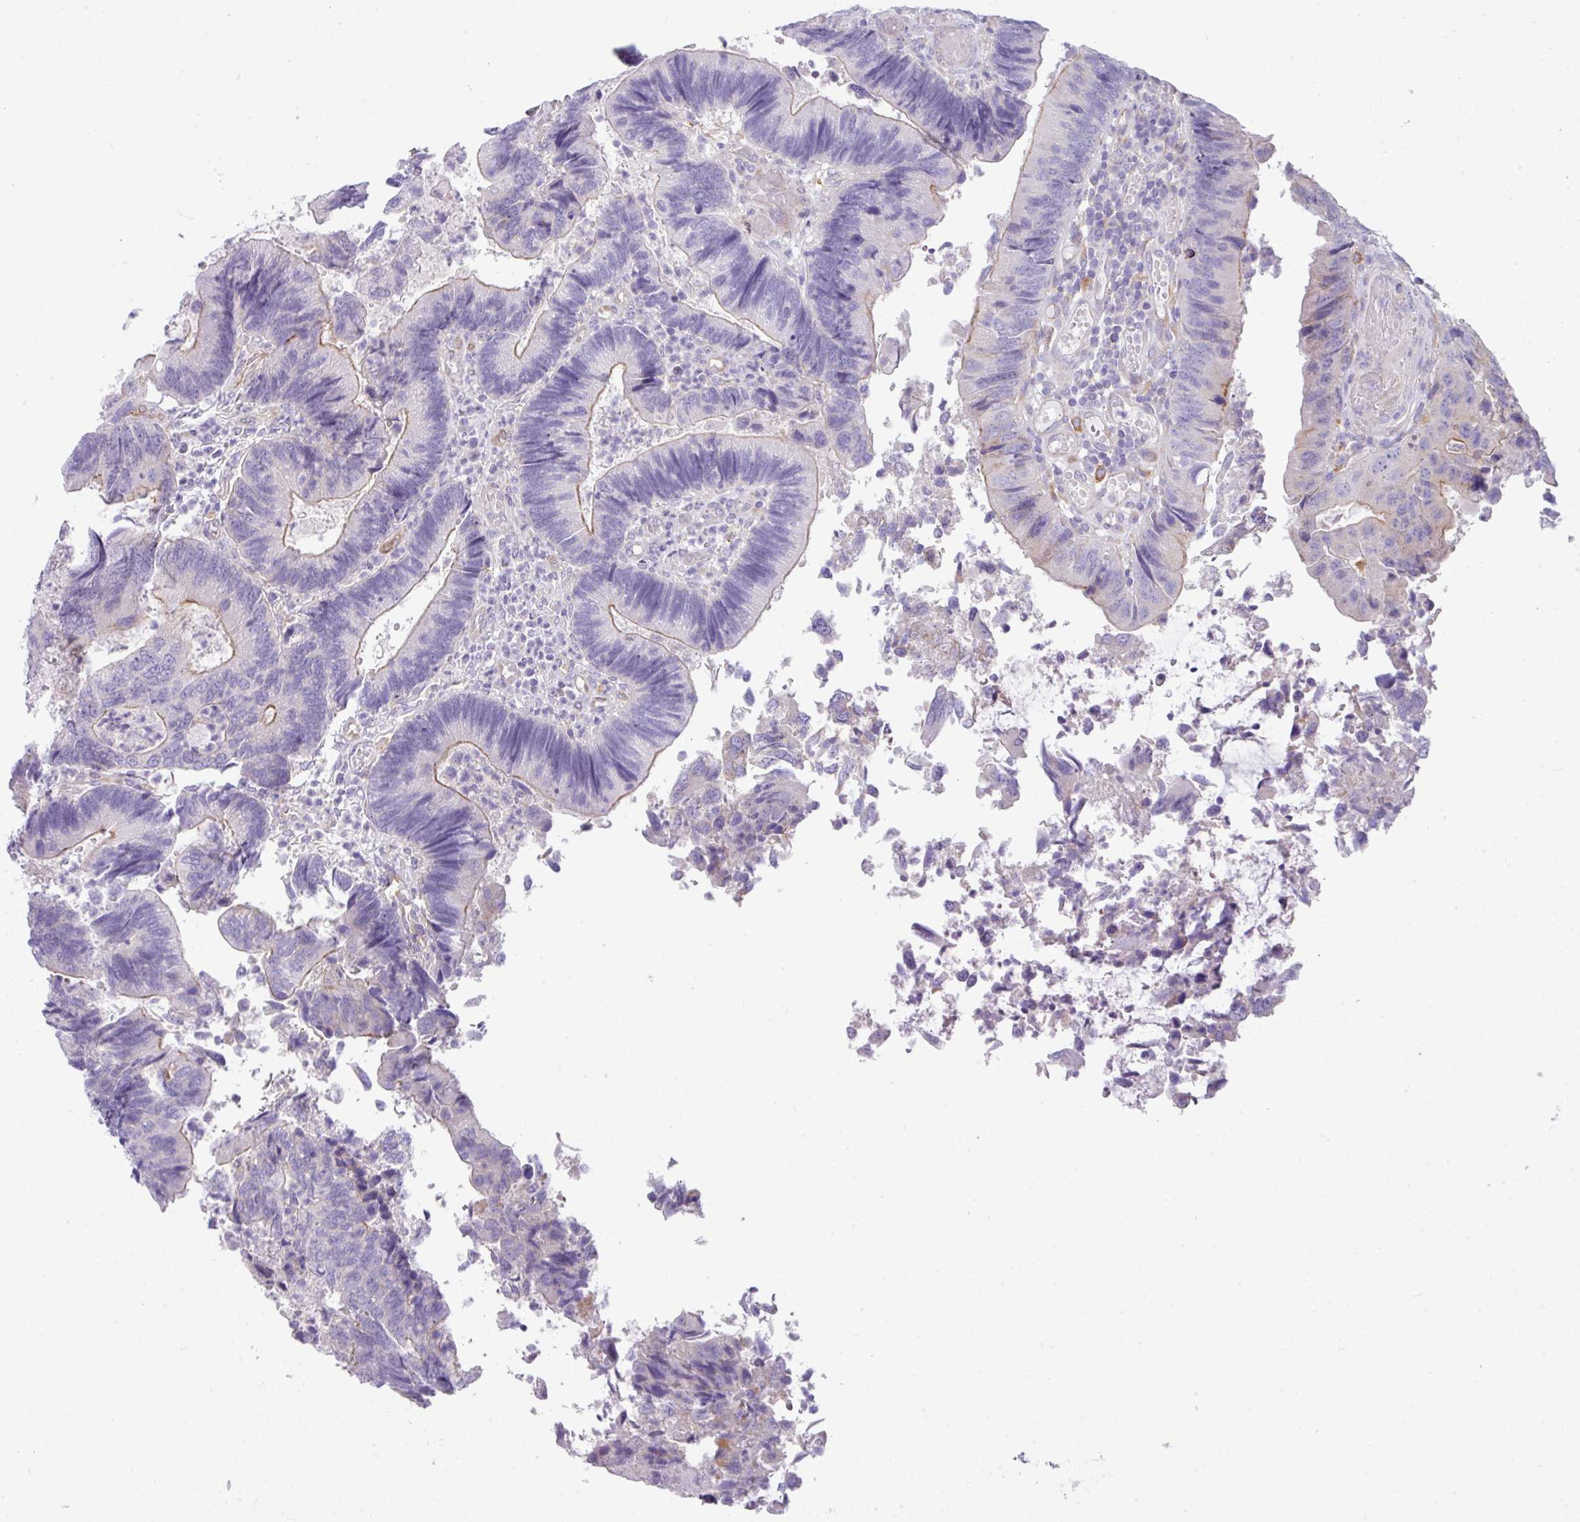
{"staining": {"intensity": "negative", "quantity": "none", "location": "none"}, "tissue": "colorectal cancer", "cell_type": "Tumor cells", "image_type": "cancer", "snomed": [{"axis": "morphology", "description": "Adenocarcinoma, NOS"}, {"axis": "topography", "description": "Colon"}], "caption": "A photomicrograph of human colorectal cancer (adenocarcinoma) is negative for staining in tumor cells.", "gene": "ABCC5", "patient": {"sex": "female", "age": 67}}